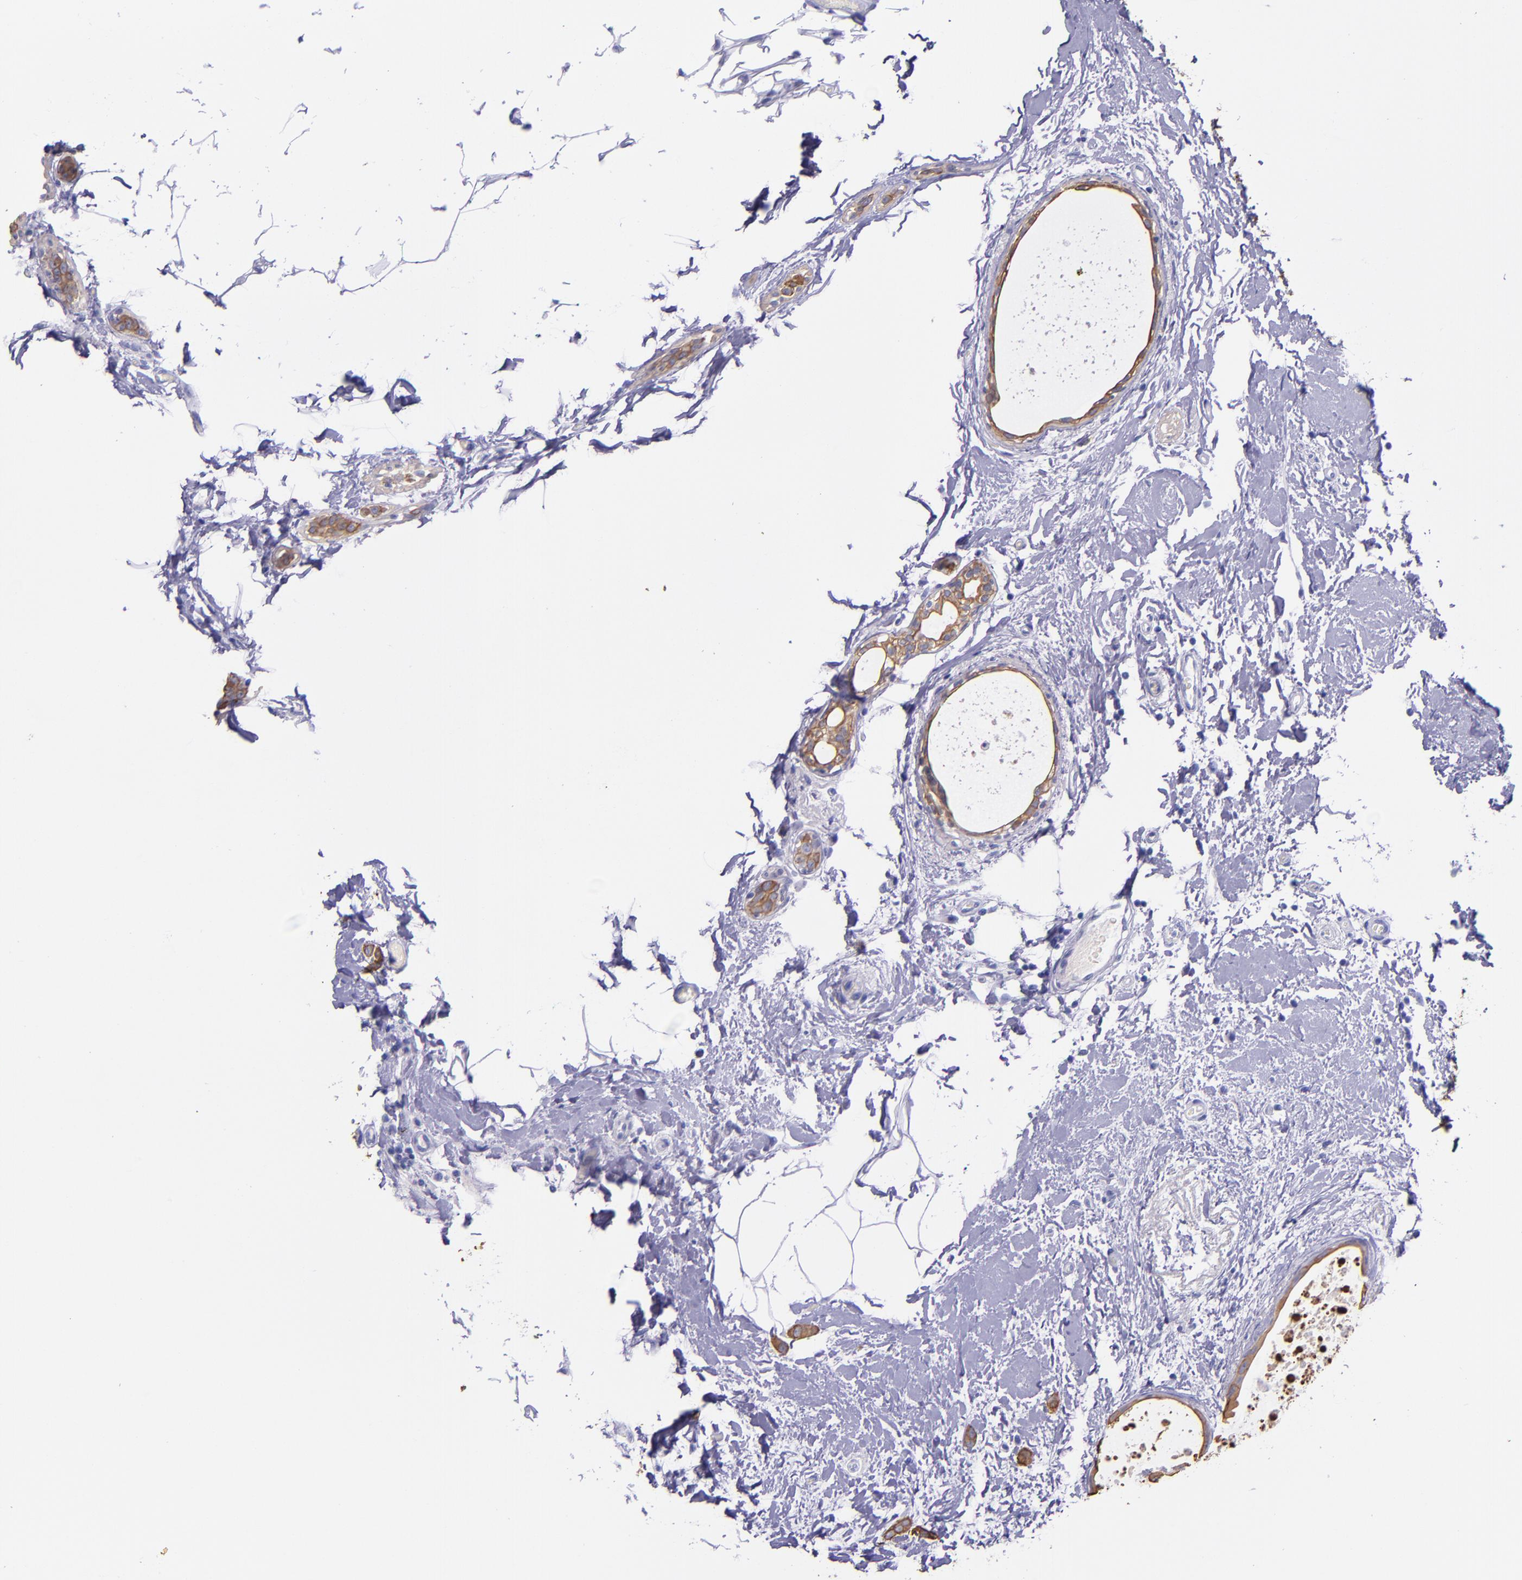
{"staining": {"intensity": "moderate", "quantity": ">75%", "location": "cytoplasmic/membranous"}, "tissue": "breast cancer", "cell_type": "Tumor cells", "image_type": "cancer", "snomed": [{"axis": "morphology", "description": "Lobular carcinoma"}, {"axis": "topography", "description": "Breast"}], "caption": "Immunohistochemical staining of human breast lobular carcinoma exhibits medium levels of moderate cytoplasmic/membranous expression in approximately >75% of tumor cells.", "gene": "KRT4", "patient": {"sex": "female", "age": 55}}